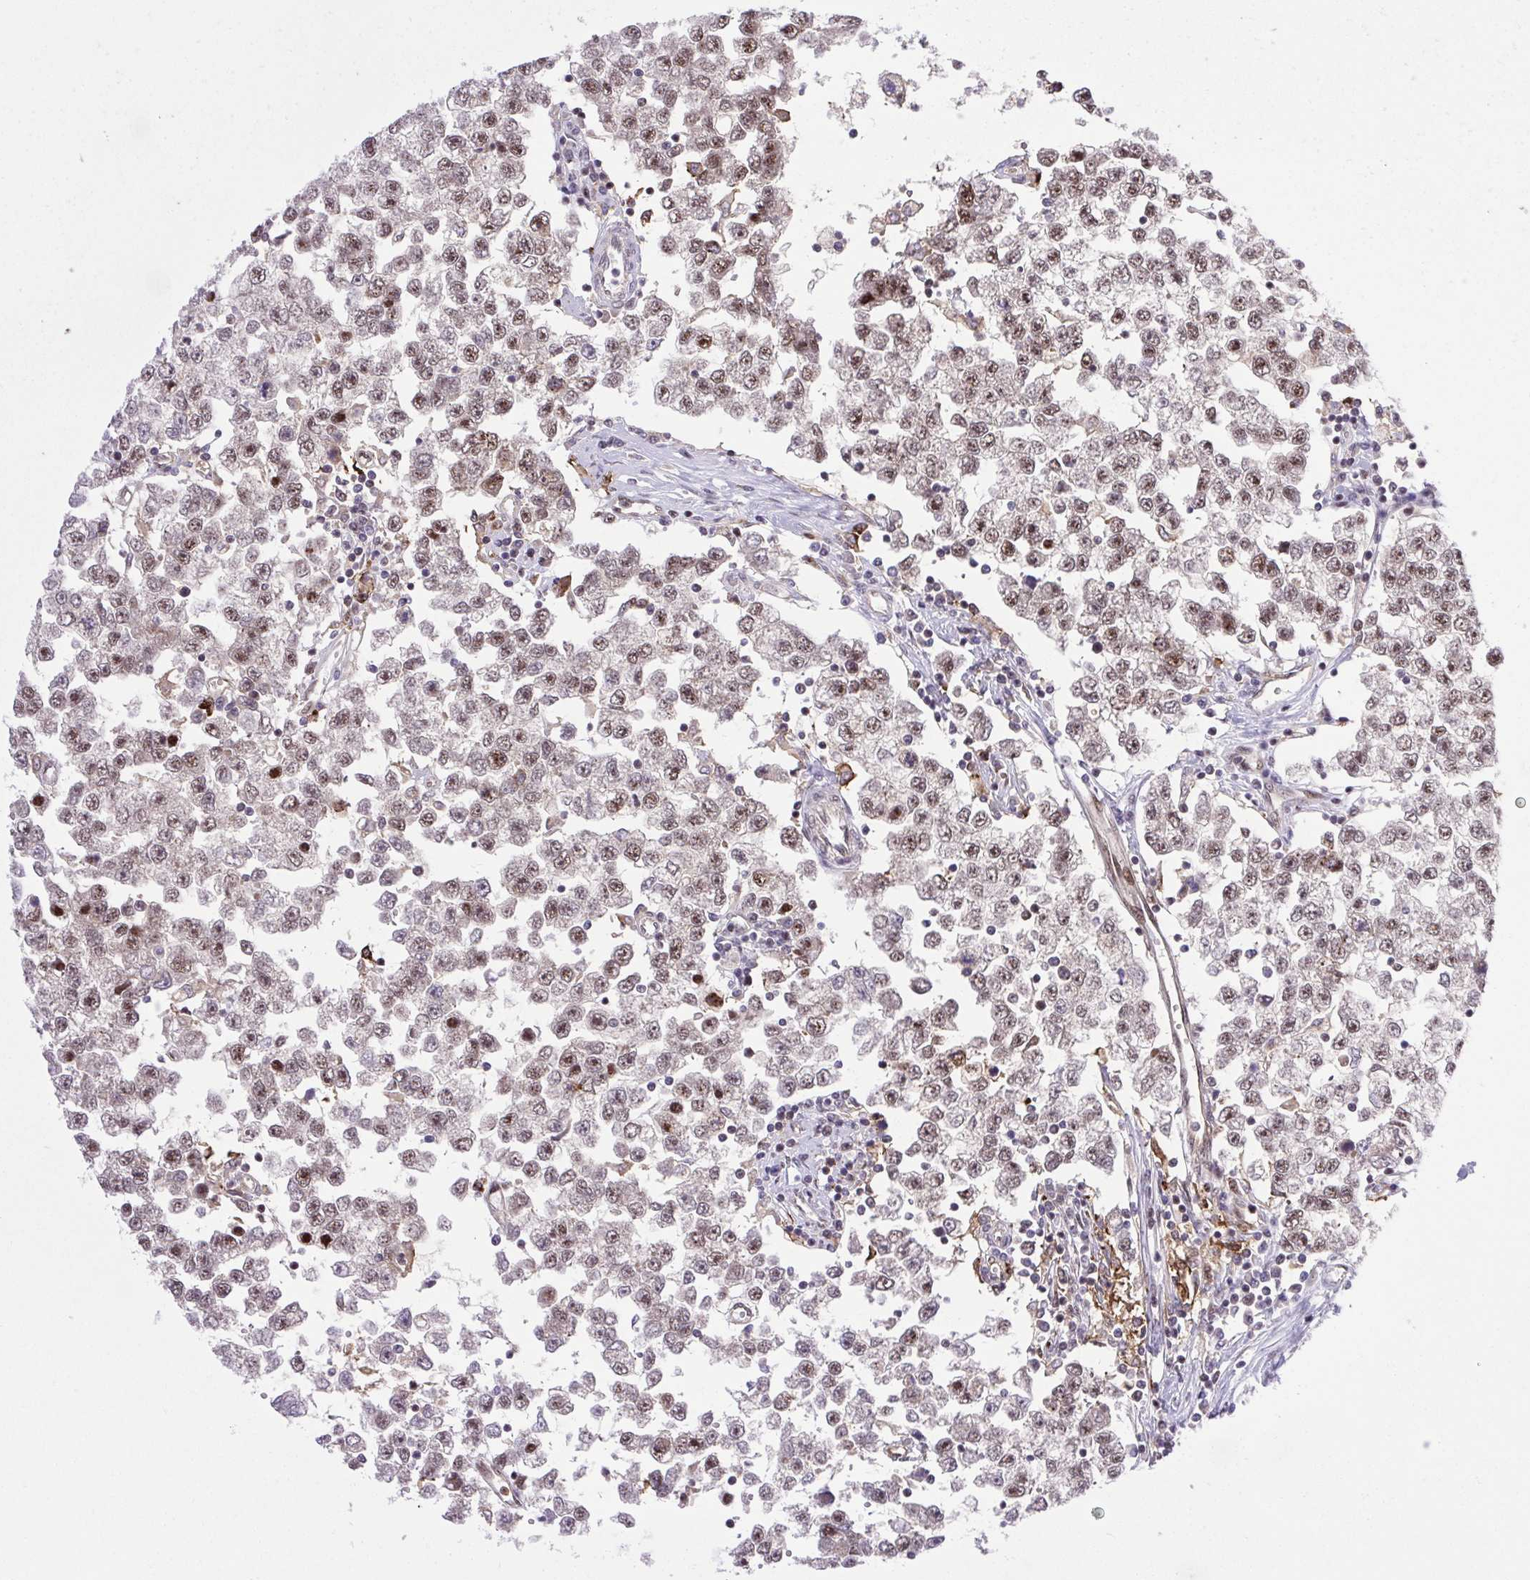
{"staining": {"intensity": "moderate", "quantity": ">75%", "location": "nuclear"}, "tissue": "testis cancer", "cell_type": "Tumor cells", "image_type": "cancer", "snomed": [{"axis": "morphology", "description": "Seminoma, NOS"}, {"axis": "topography", "description": "Testis"}], "caption": "Human testis cancer (seminoma) stained with a brown dye displays moderate nuclear positive staining in approximately >75% of tumor cells.", "gene": "ERG", "patient": {"sex": "male", "age": 34}}